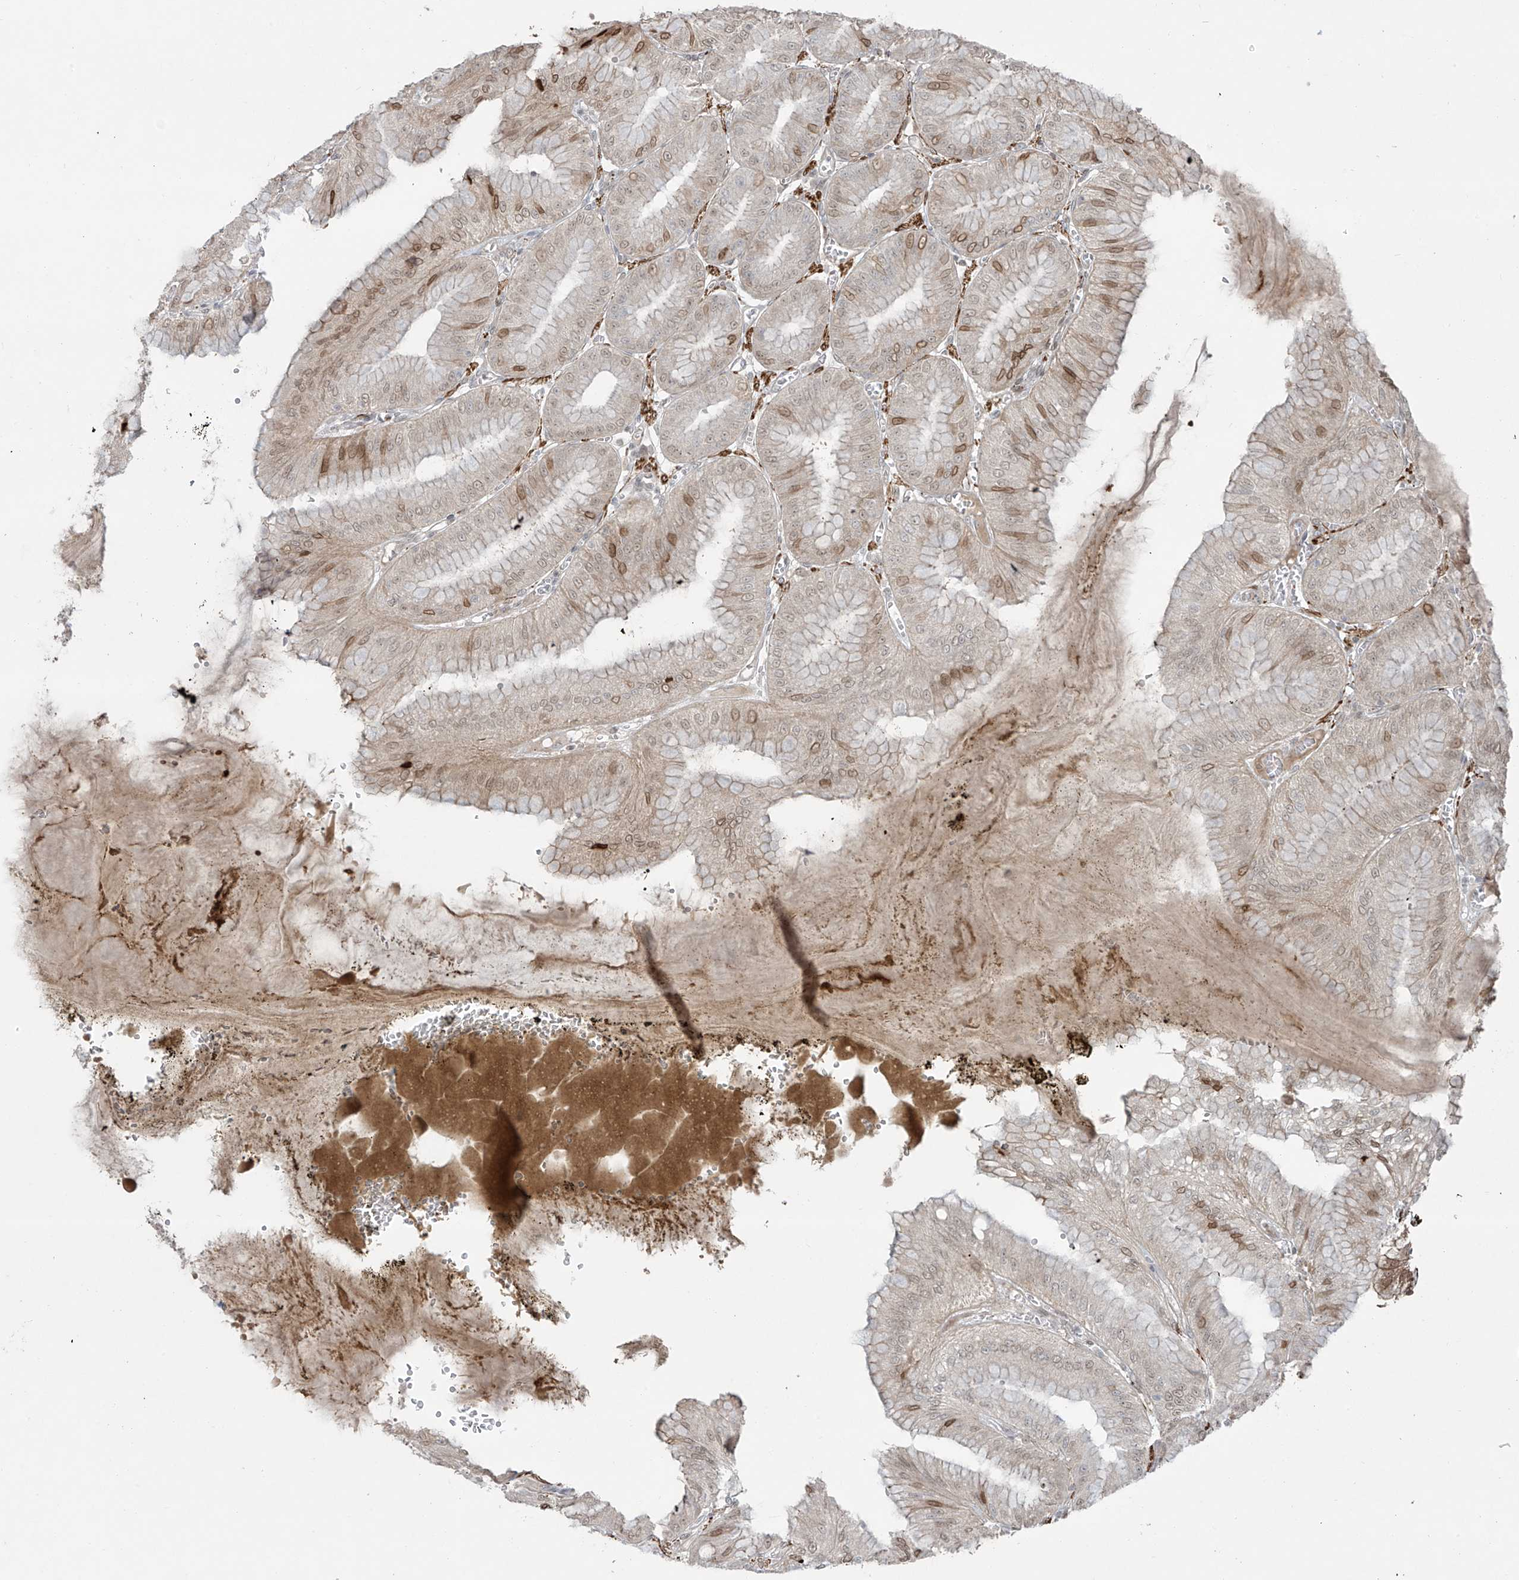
{"staining": {"intensity": "moderate", "quantity": "<25%", "location": "cytoplasmic/membranous,nuclear"}, "tissue": "stomach", "cell_type": "Glandular cells", "image_type": "normal", "snomed": [{"axis": "morphology", "description": "Normal tissue, NOS"}, {"axis": "topography", "description": "Stomach, lower"}], "caption": "Glandular cells show low levels of moderate cytoplasmic/membranous,nuclear staining in approximately <25% of cells in unremarkable human stomach. (DAB IHC, brown staining for protein, blue staining for nuclei).", "gene": "RASGEF1A", "patient": {"sex": "male", "age": 71}}